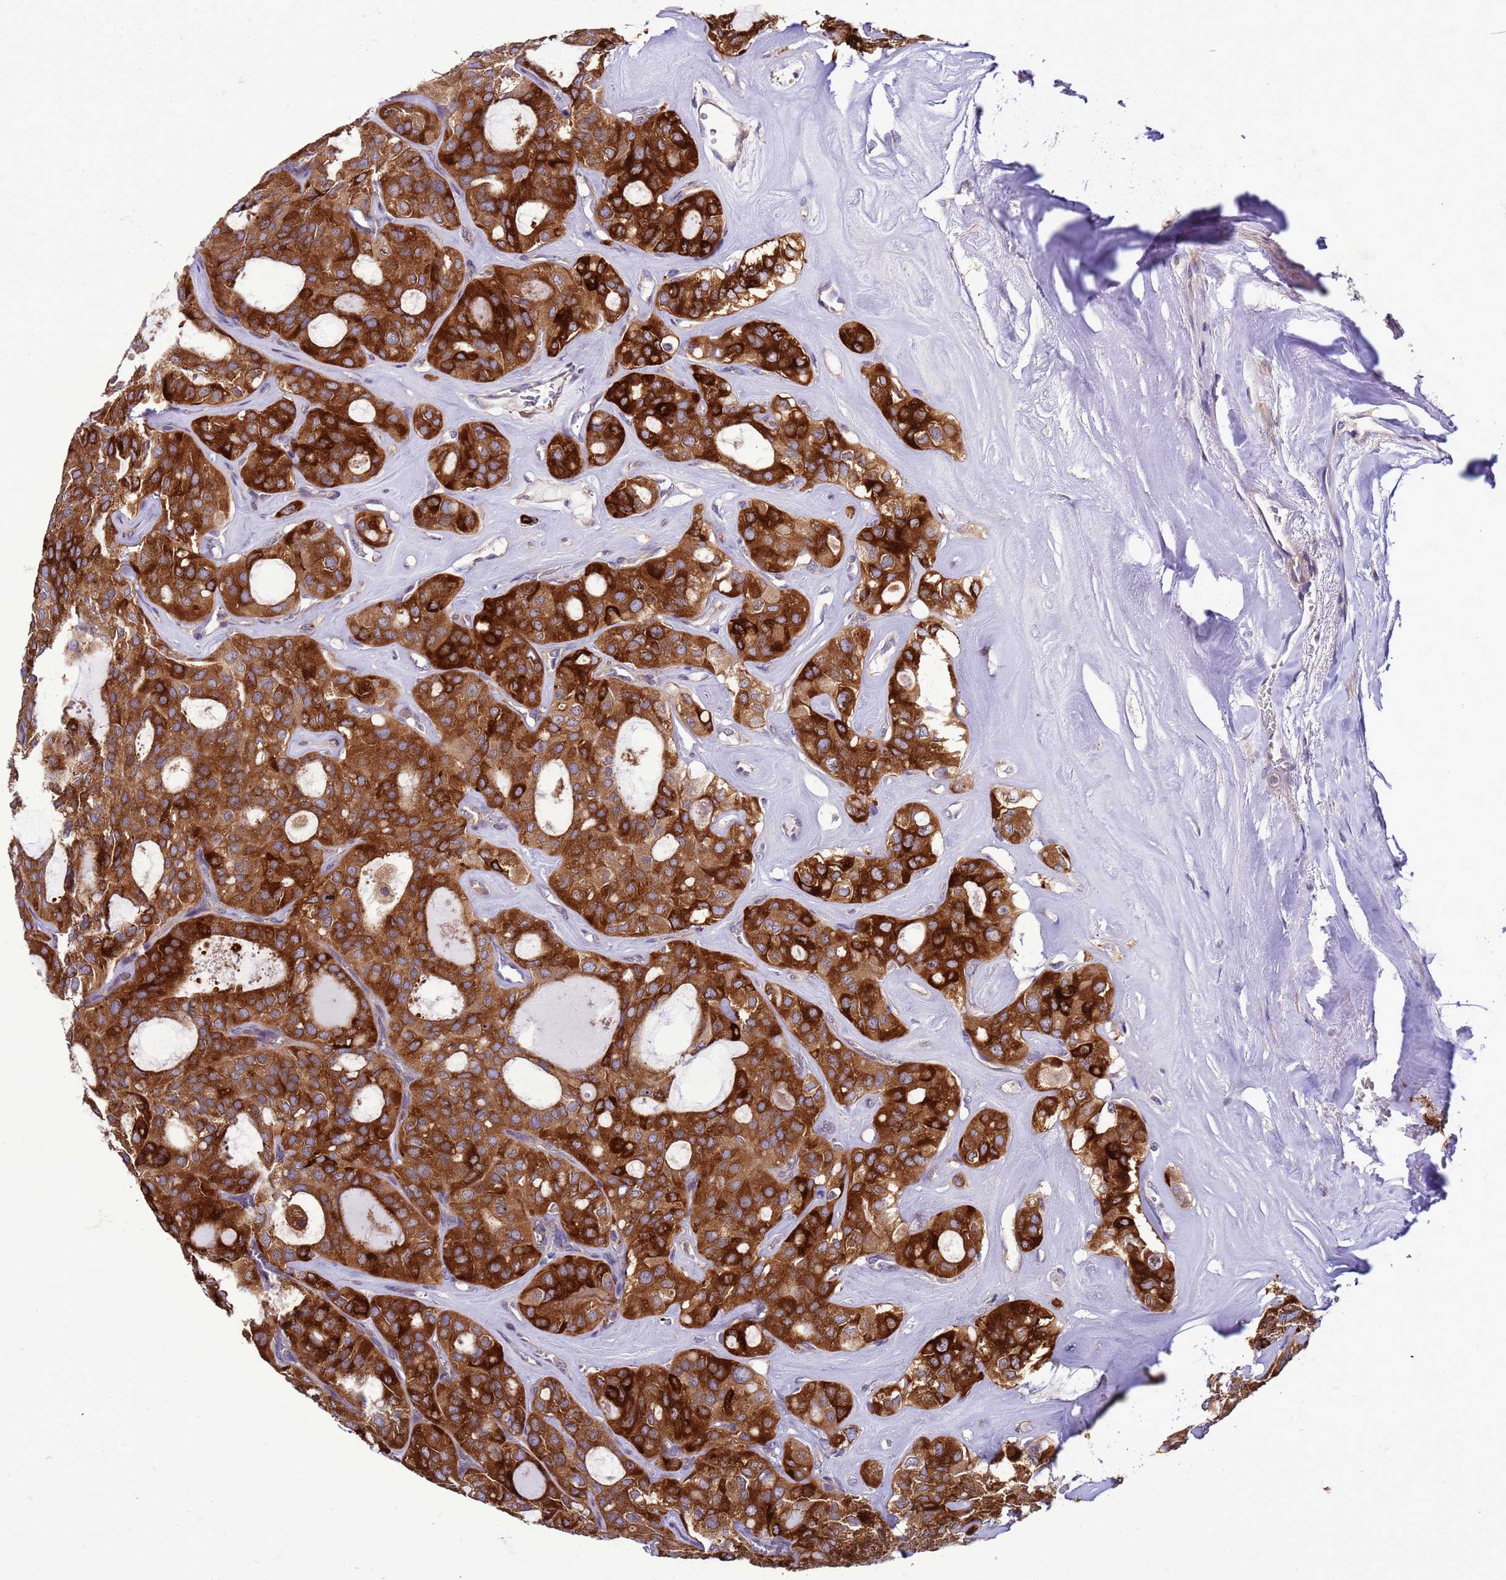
{"staining": {"intensity": "strong", "quantity": ">75%", "location": "cytoplasmic/membranous"}, "tissue": "thyroid cancer", "cell_type": "Tumor cells", "image_type": "cancer", "snomed": [{"axis": "morphology", "description": "Follicular adenoma carcinoma, NOS"}, {"axis": "topography", "description": "Thyroid gland"}], "caption": "Immunohistochemistry photomicrograph of neoplastic tissue: follicular adenoma carcinoma (thyroid) stained using immunohistochemistry demonstrates high levels of strong protein expression localized specifically in the cytoplasmic/membranous of tumor cells, appearing as a cytoplasmic/membranous brown color.", "gene": "GEN1", "patient": {"sex": "male", "age": 75}}